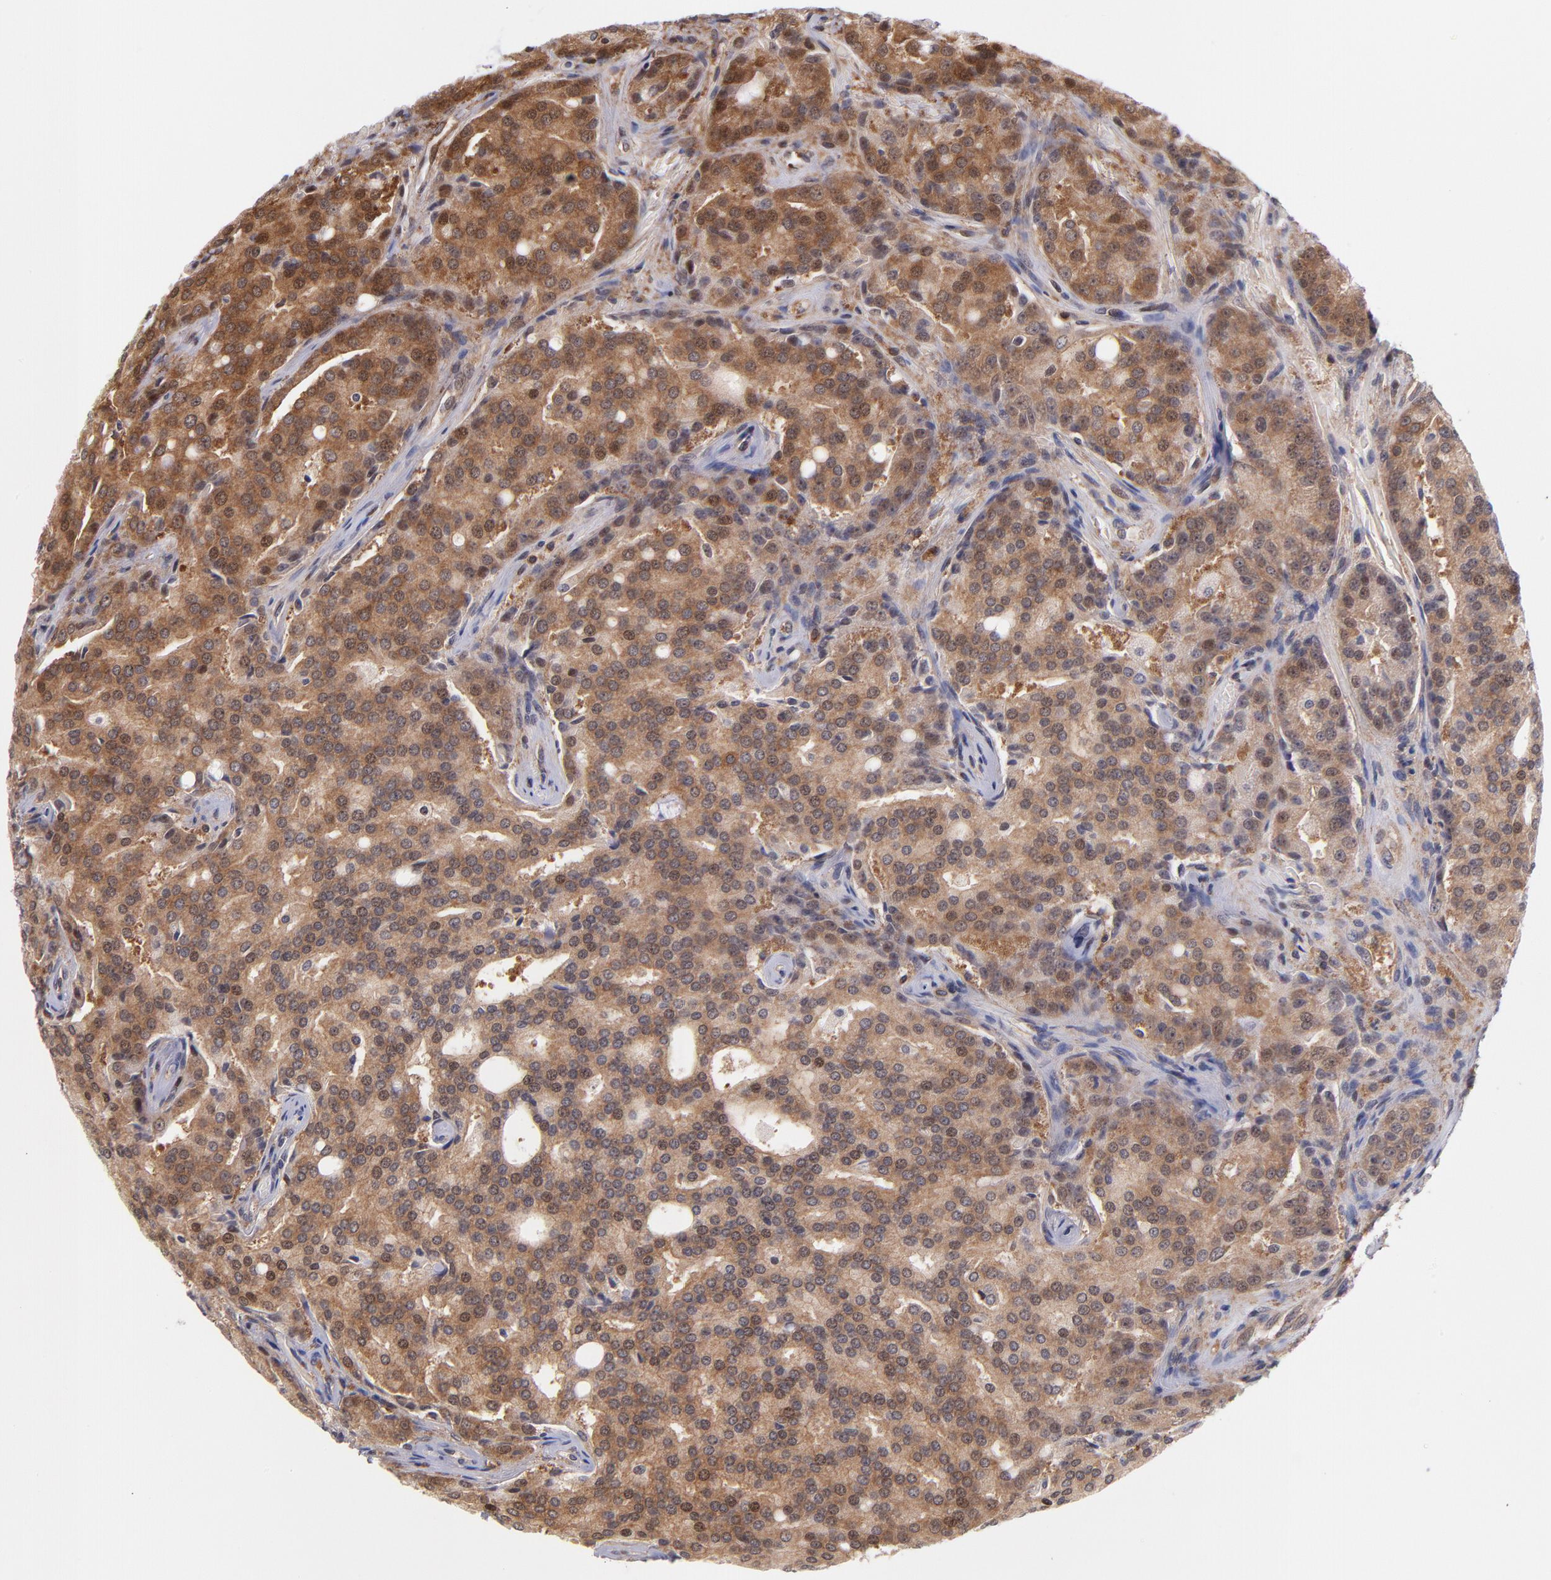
{"staining": {"intensity": "moderate", "quantity": ">75%", "location": "cytoplasmic/membranous,nuclear"}, "tissue": "prostate cancer", "cell_type": "Tumor cells", "image_type": "cancer", "snomed": [{"axis": "morphology", "description": "Adenocarcinoma, High grade"}, {"axis": "topography", "description": "Prostate"}], "caption": "Immunohistochemistry (IHC) (DAB (3,3'-diaminobenzidine)) staining of prostate cancer (adenocarcinoma (high-grade)) shows moderate cytoplasmic/membranous and nuclear protein staining in about >75% of tumor cells.", "gene": "YWHAB", "patient": {"sex": "male", "age": 72}}